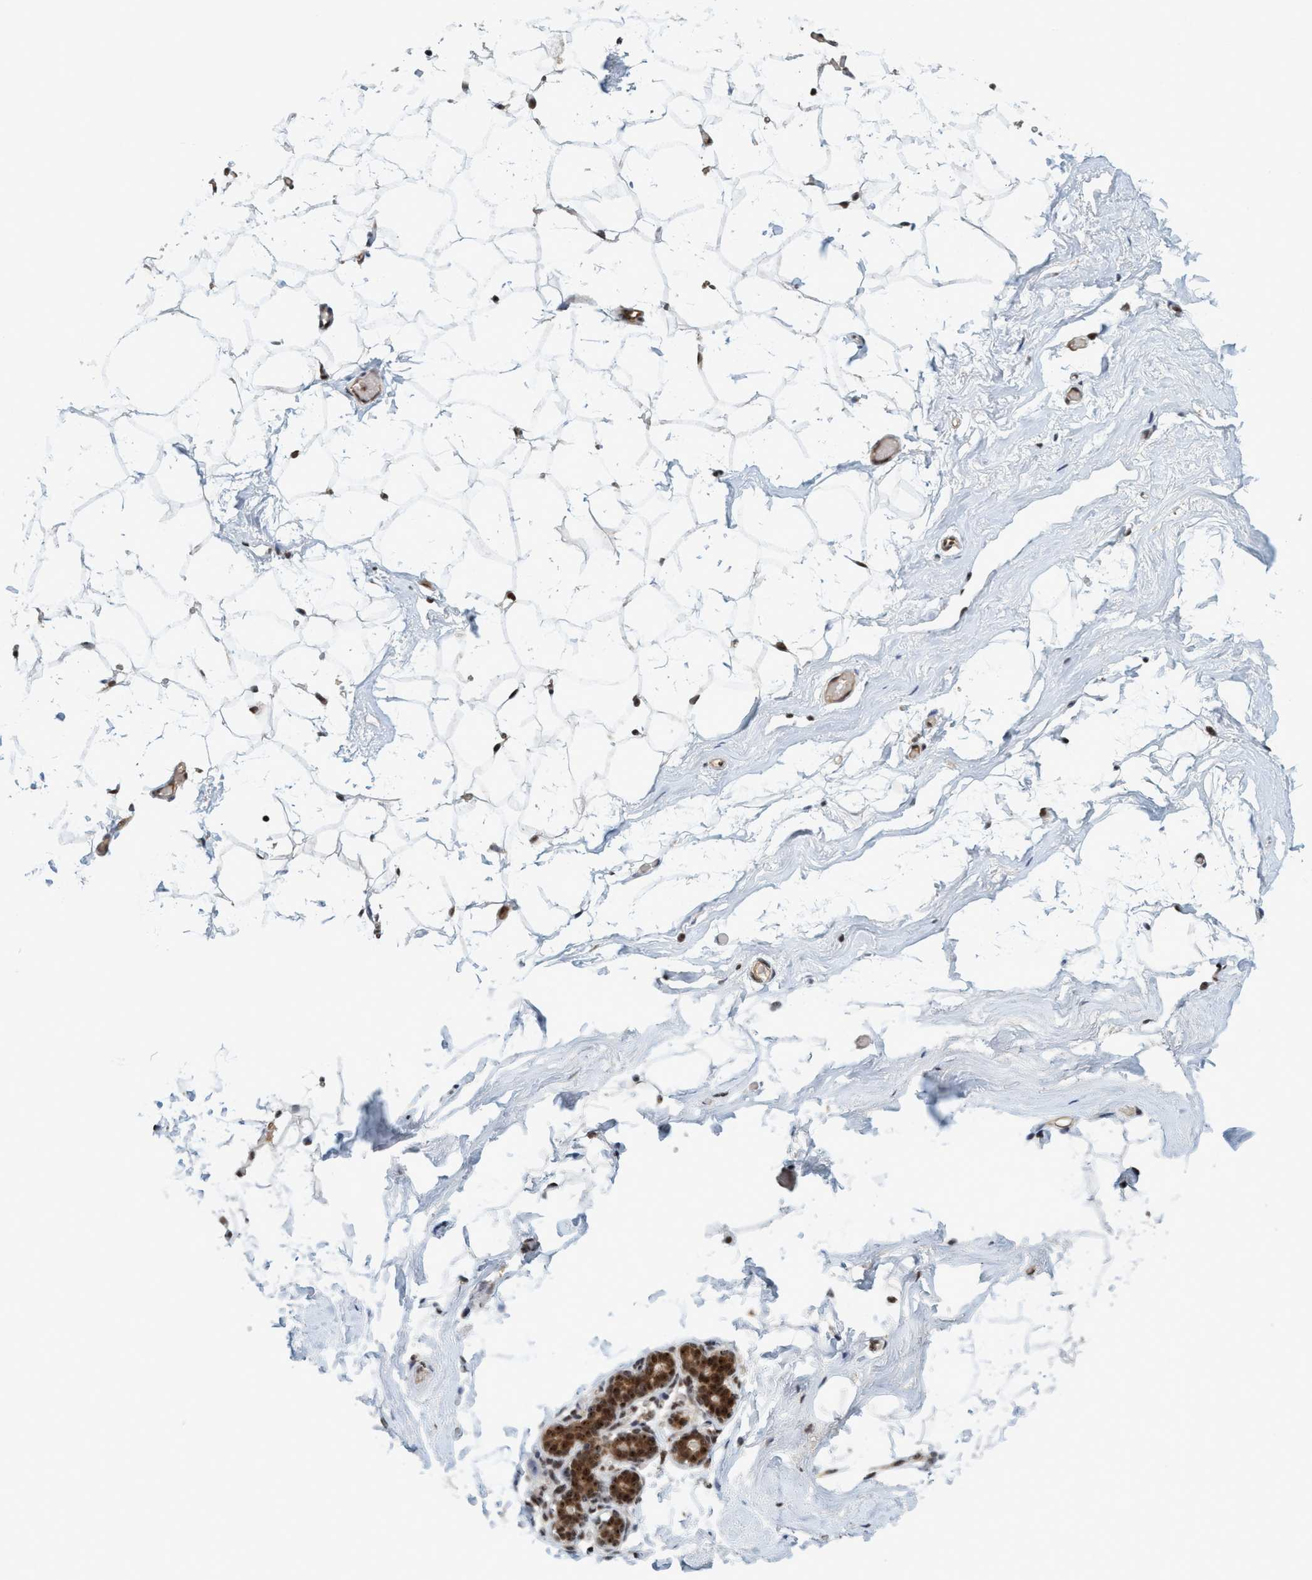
{"staining": {"intensity": "moderate", "quantity": ">75%", "location": "nuclear"}, "tissue": "adipose tissue", "cell_type": "Adipocytes", "image_type": "normal", "snomed": [{"axis": "morphology", "description": "Normal tissue, NOS"}, {"axis": "topography", "description": "Breast"}, {"axis": "topography", "description": "Soft tissue"}], "caption": "Protein analysis of benign adipose tissue shows moderate nuclear positivity in approximately >75% of adipocytes.", "gene": "SMCR8", "patient": {"sex": "female", "age": 75}}